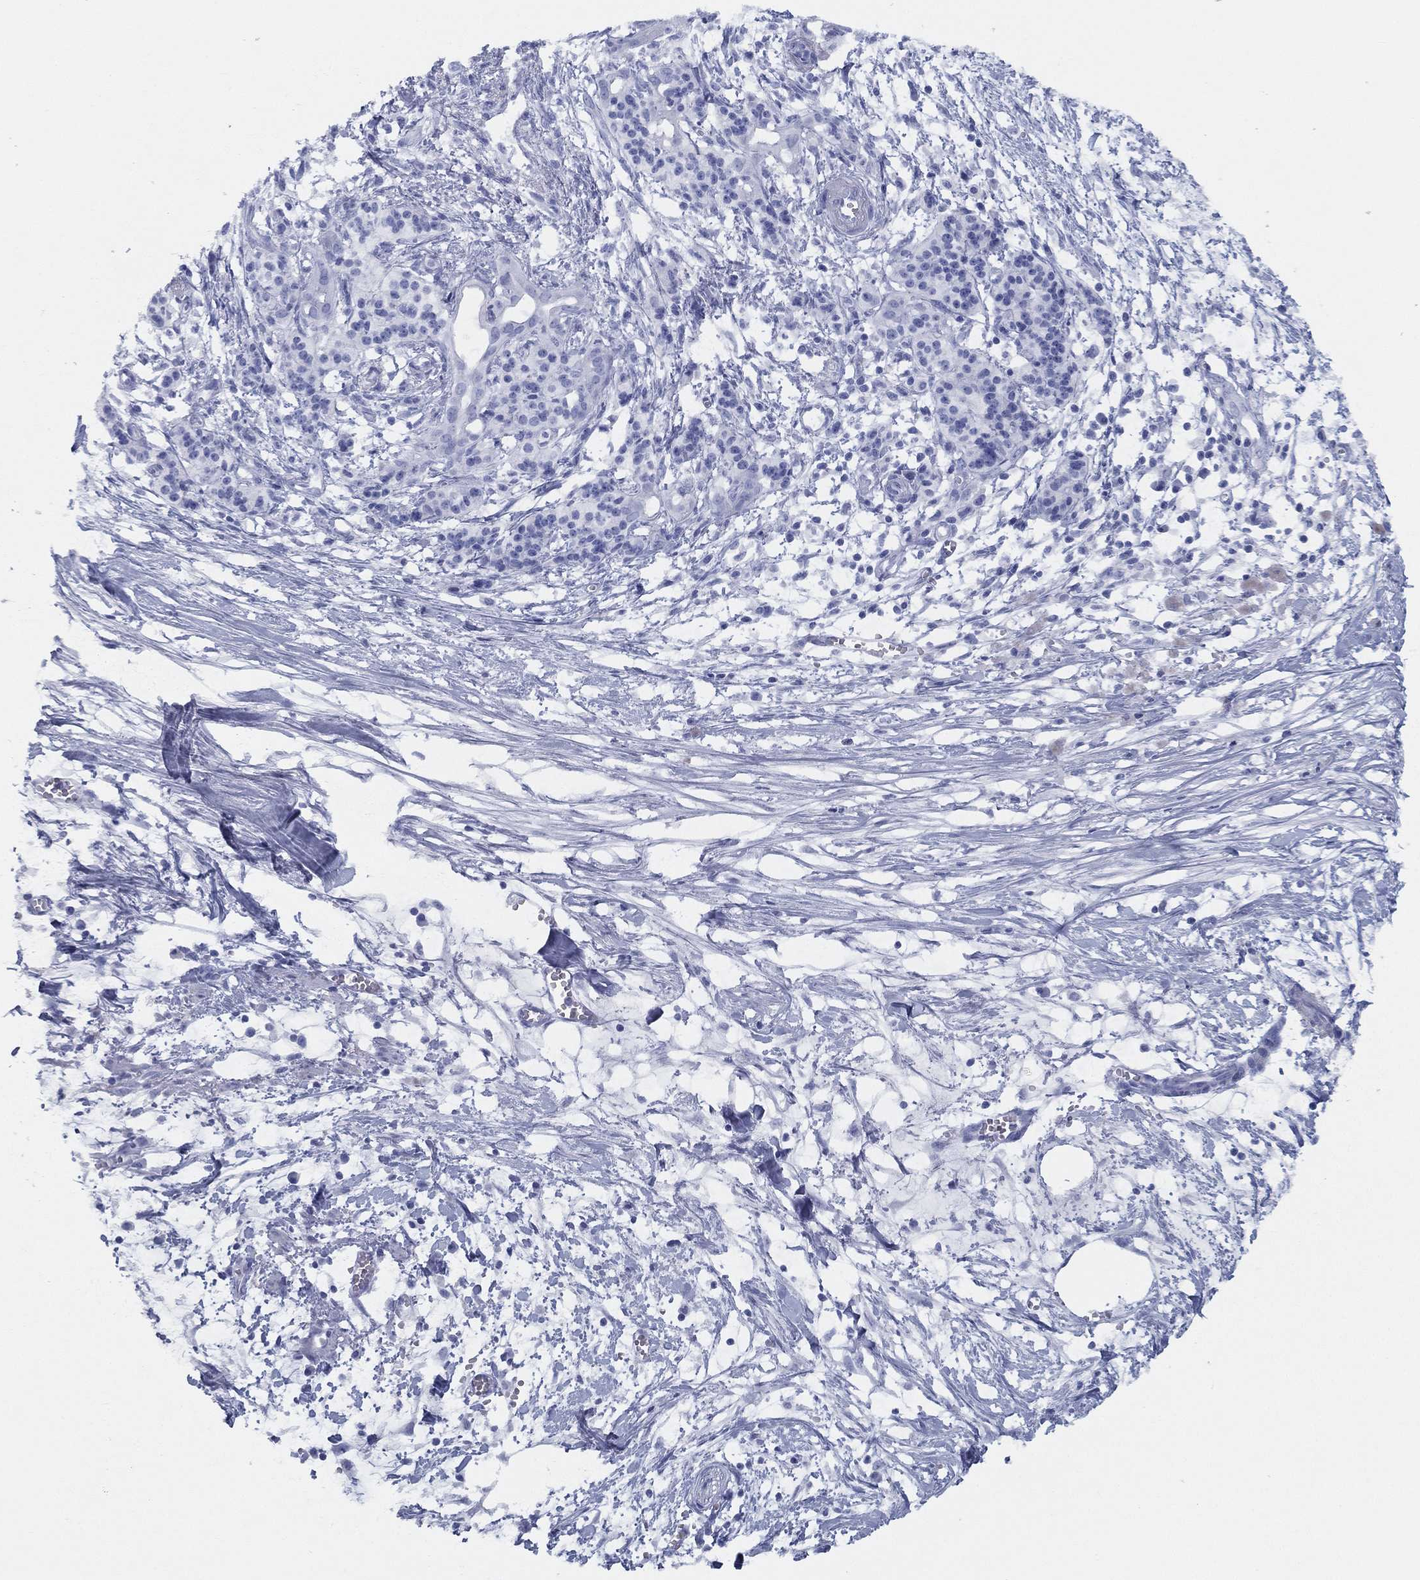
{"staining": {"intensity": "negative", "quantity": "none", "location": "none"}, "tissue": "pancreatic cancer", "cell_type": "Tumor cells", "image_type": "cancer", "snomed": [{"axis": "morphology", "description": "Normal tissue, NOS"}, {"axis": "morphology", "description": "Adenocarcinoma, NOS"}, {"axis": "topography", "description": "Pancreas"}], "caption": "Immunohistochemistry (IHC) histopathology image of neoplastic tissue: pancreatic adenocarcinoma stained with DAB (3,3'-diaminobenzidine) demonstrates no significant protein staining in tumor cells.", "gene": "TMEM252", "patient": {"sex": "female", "age": 58}}